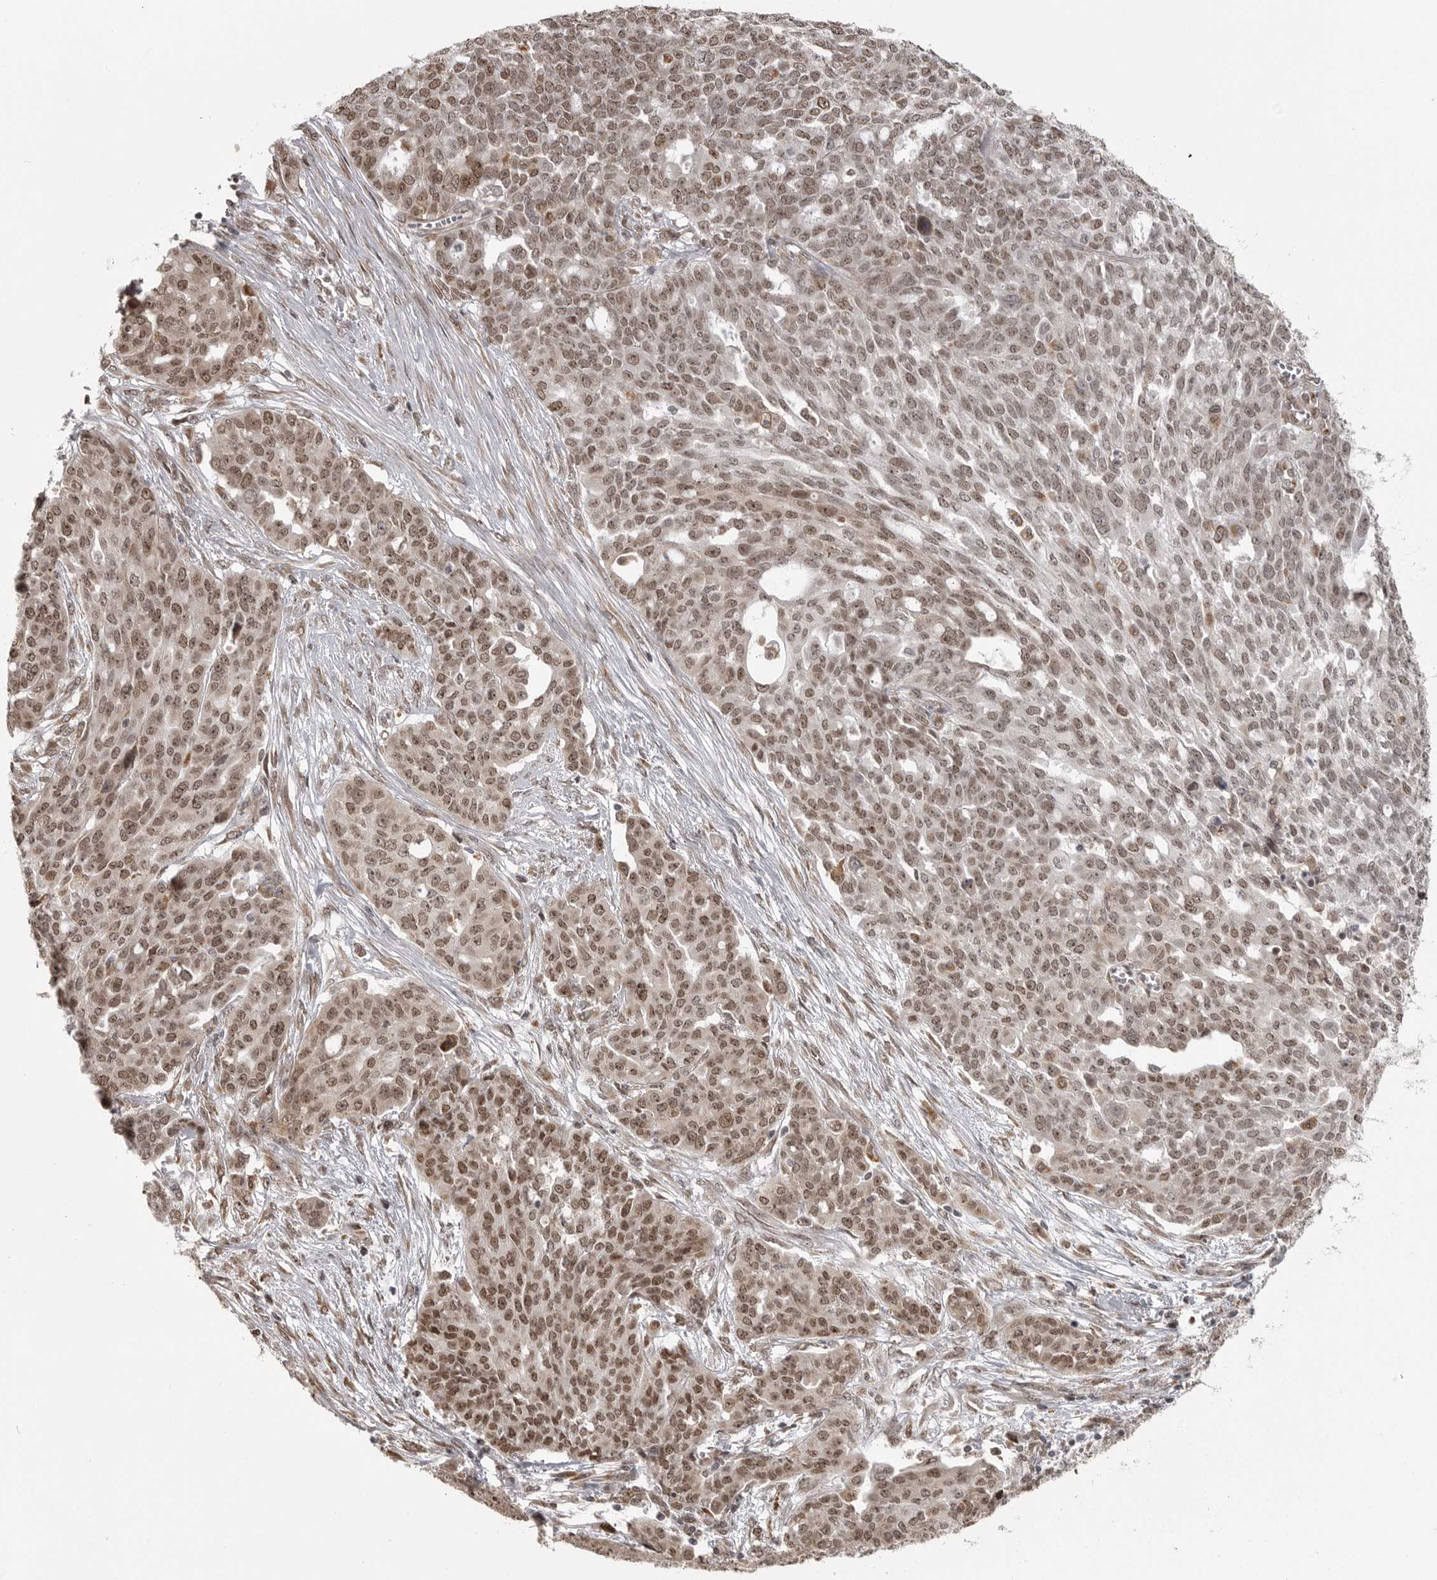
{"staining": {"intensity": "moderate", "quantity": ">75%", "location": "nuclear"}, "tissue": "ovarian cancer", "cell_type": "Tumor cells", "image_type": "cancer", "snomed": [{"axis": "morphology", "description": "Cystadenocarcinoma, serous, NOS"}, {"axis": "topography", "description": "Soft tissue"}, {"axis": "topography", "description": "Ovary"}], "caption": "Protein expression analysis of ovarian cancer shows moderate nuclear expression in about >75% of tumor cells.", "gene": "ISG20L2", "patient": {"sex": "female", "age": 57}}